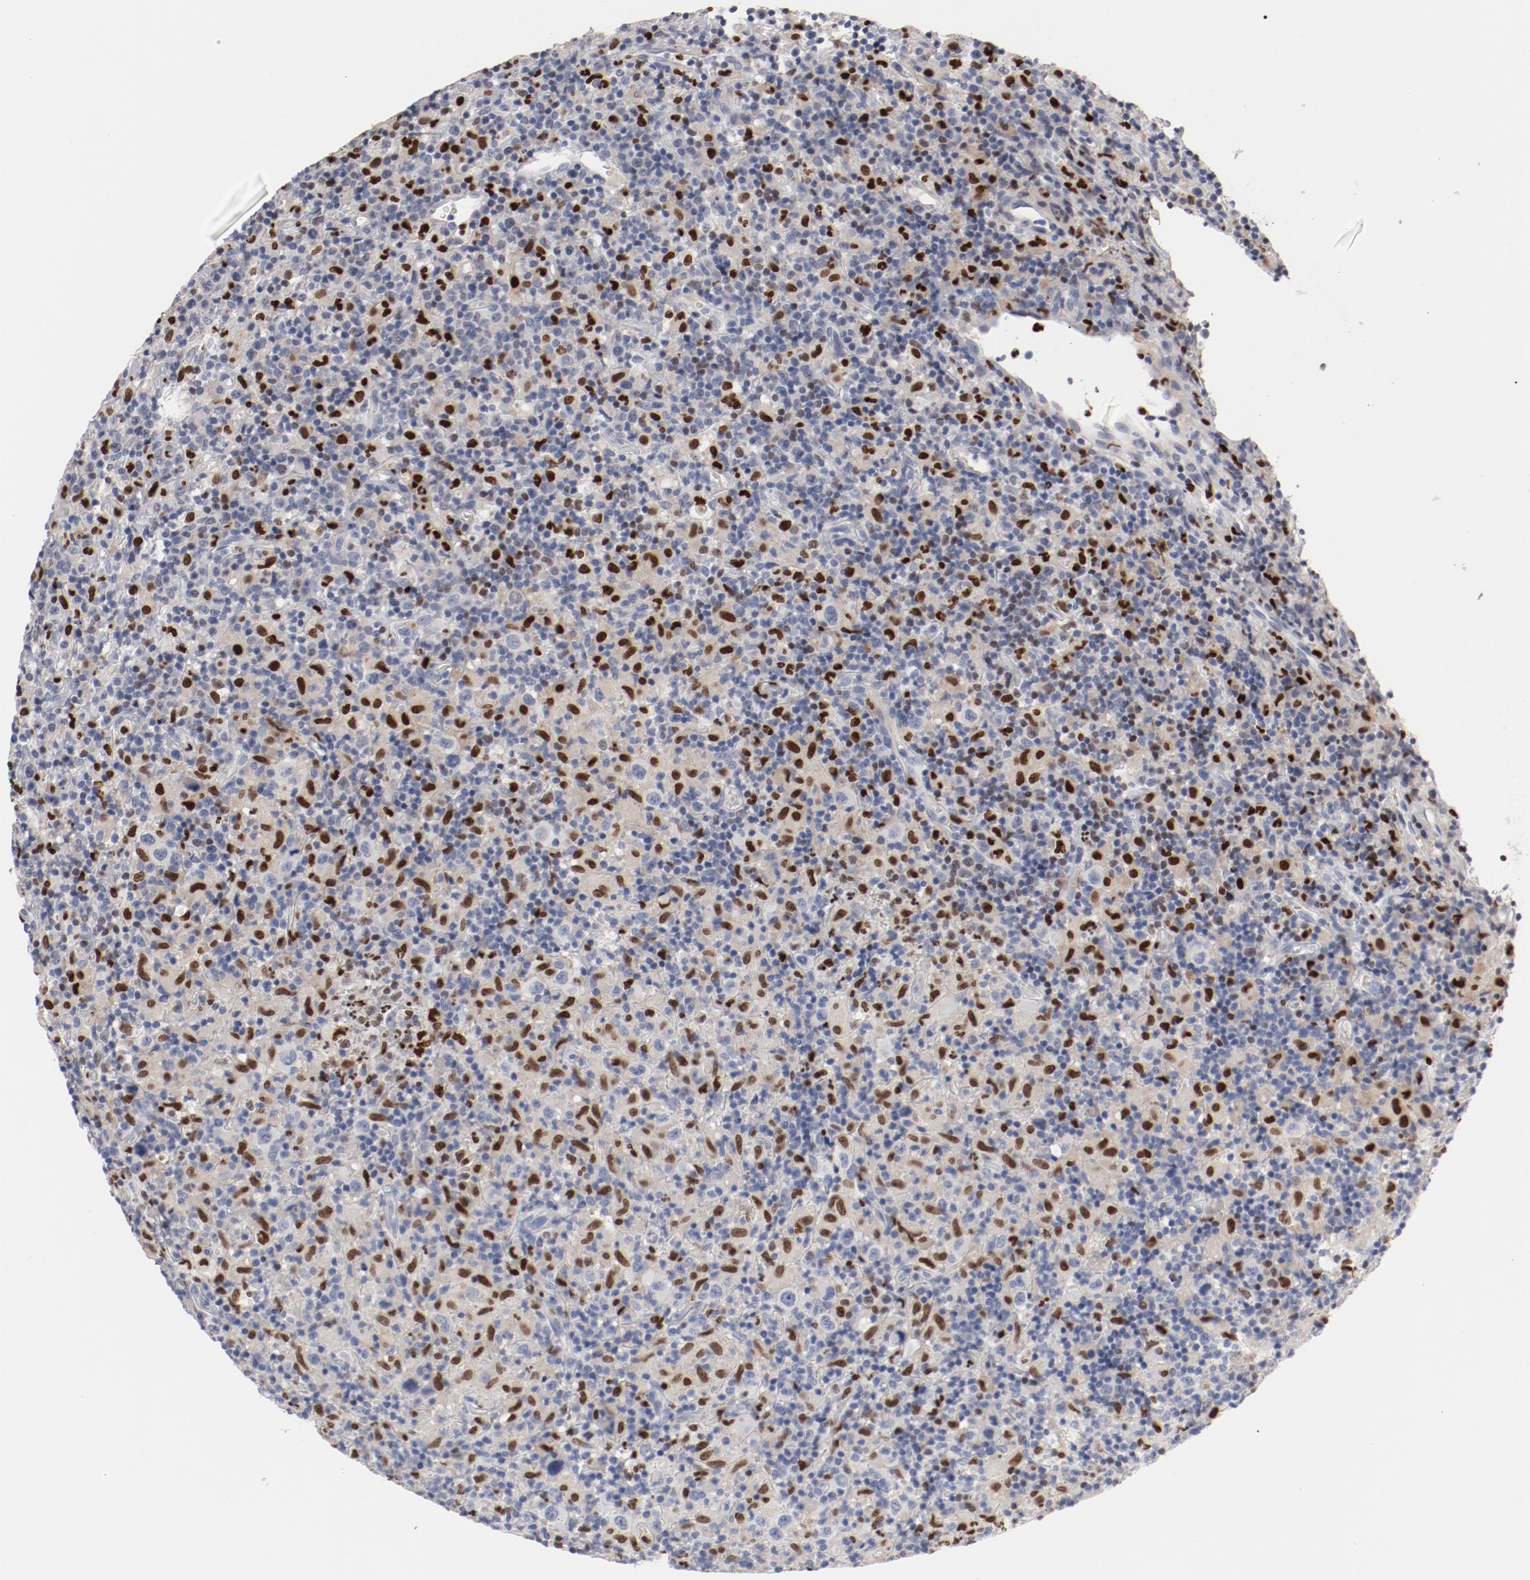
{"staining": {"intensity": "weak", "quantity": ">75%", "location": "nuclear"}, "tissue": "lymphoma", "cell_type": "Tumor cells", "image_type": "cancer", "snomed": [{"axis": "morphology", "description": "Hodgkin's disease, NOS"}, {"axis": "topography", "description": "Lymph node"}], "caption": "Tumor cells reveal low levels of weak nuclear positivity in about >75% of cells in human lymphoma.", "gene": "SPI1", "patient": {"sex": "male", "age": 65}}